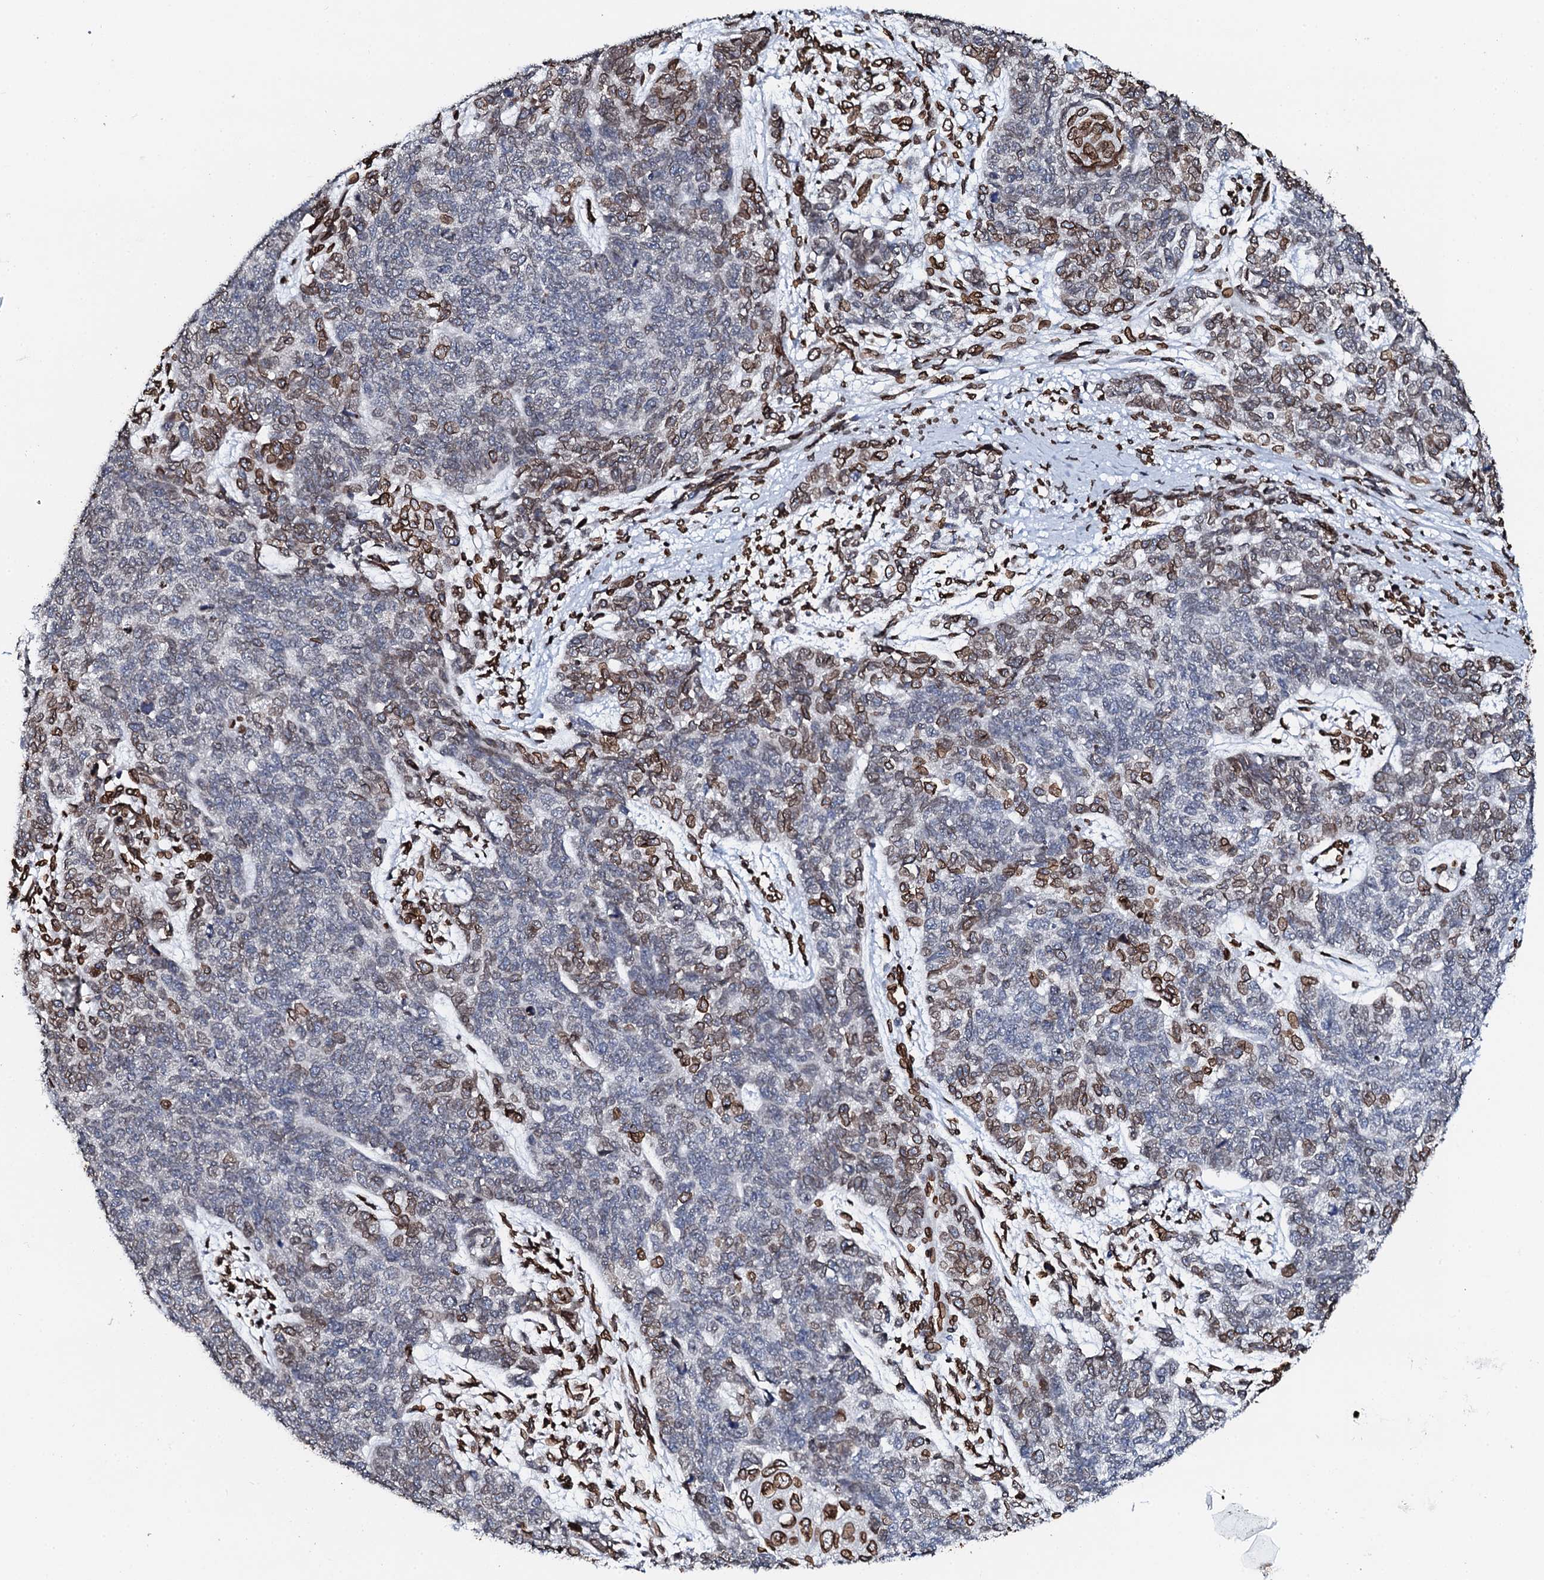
{"staining": {"intensity": "moderate", "quantity": "25%-75%", "location": "cytoplasmic/membranous,nuclear"}, "tissue": "cervical cancer", "cell_type": "Tumor cells", "image_type": "cancer", "snomed": [{"axis": "morphology", "description": "Squamous cell carcinoma, NOS"}, {"axis": "topography", "description": "Cervix"}], "caption": "Immunohistochemistry (IHC) staining of cervical cancer, which exhibits medium levels of moderate cytoplasmic/membranous and nuclear expression in approximately 25%-75% of tumor cells indicating moderate cytoplasmic/membranous and nuclear protein staining. The staining was performed using DAB (3,3'-diaminobenzidine) (brown) for protein detection and nuclei were counterstained in hematoxylin (blue).", "gene": "KATNAL2", "patient": {"sex": "female", "age": 63}}